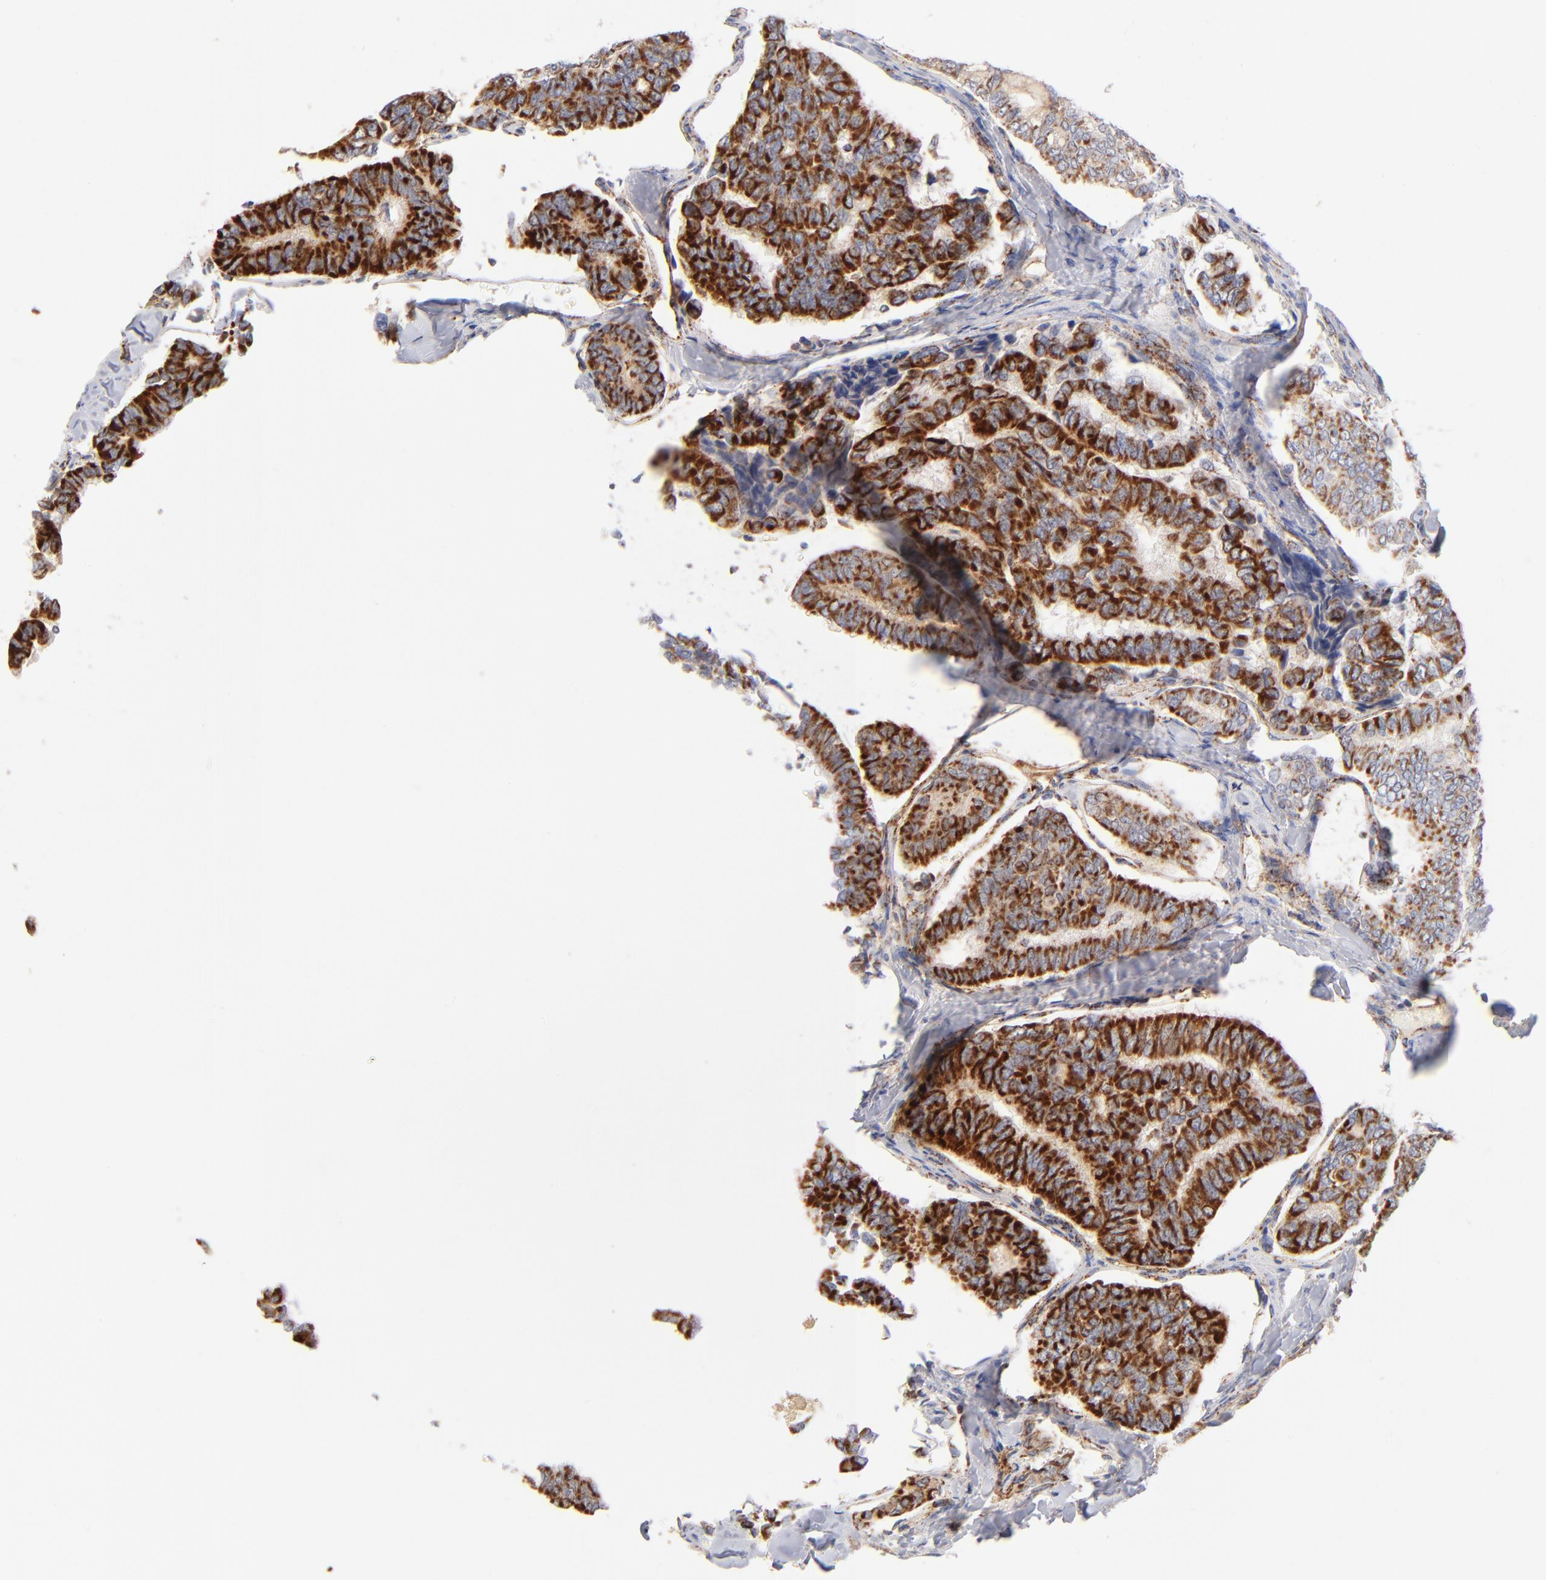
{"staining": {"intensity": "strong", "quantity": ">75%", "location": "cytoplasmic/membranous"}, "tissue": "thyroid cancer", "cell_type": "Tumor cells", "image_type": "cancer", "snomed": [{"axis": "morphology", "description": "Papillary adenocarcinoma, NOS"}, {"axis": "topography", "description": "Thyroid gland"}], "caption": "The immunohistochemical stain labels strong cytoplasmic/membranous staining in tumor cells of papillary adenocarcinoma (thyroid) tissue.", "gene": "DLAT", "patient": {"sex": "female", "age": 35}}